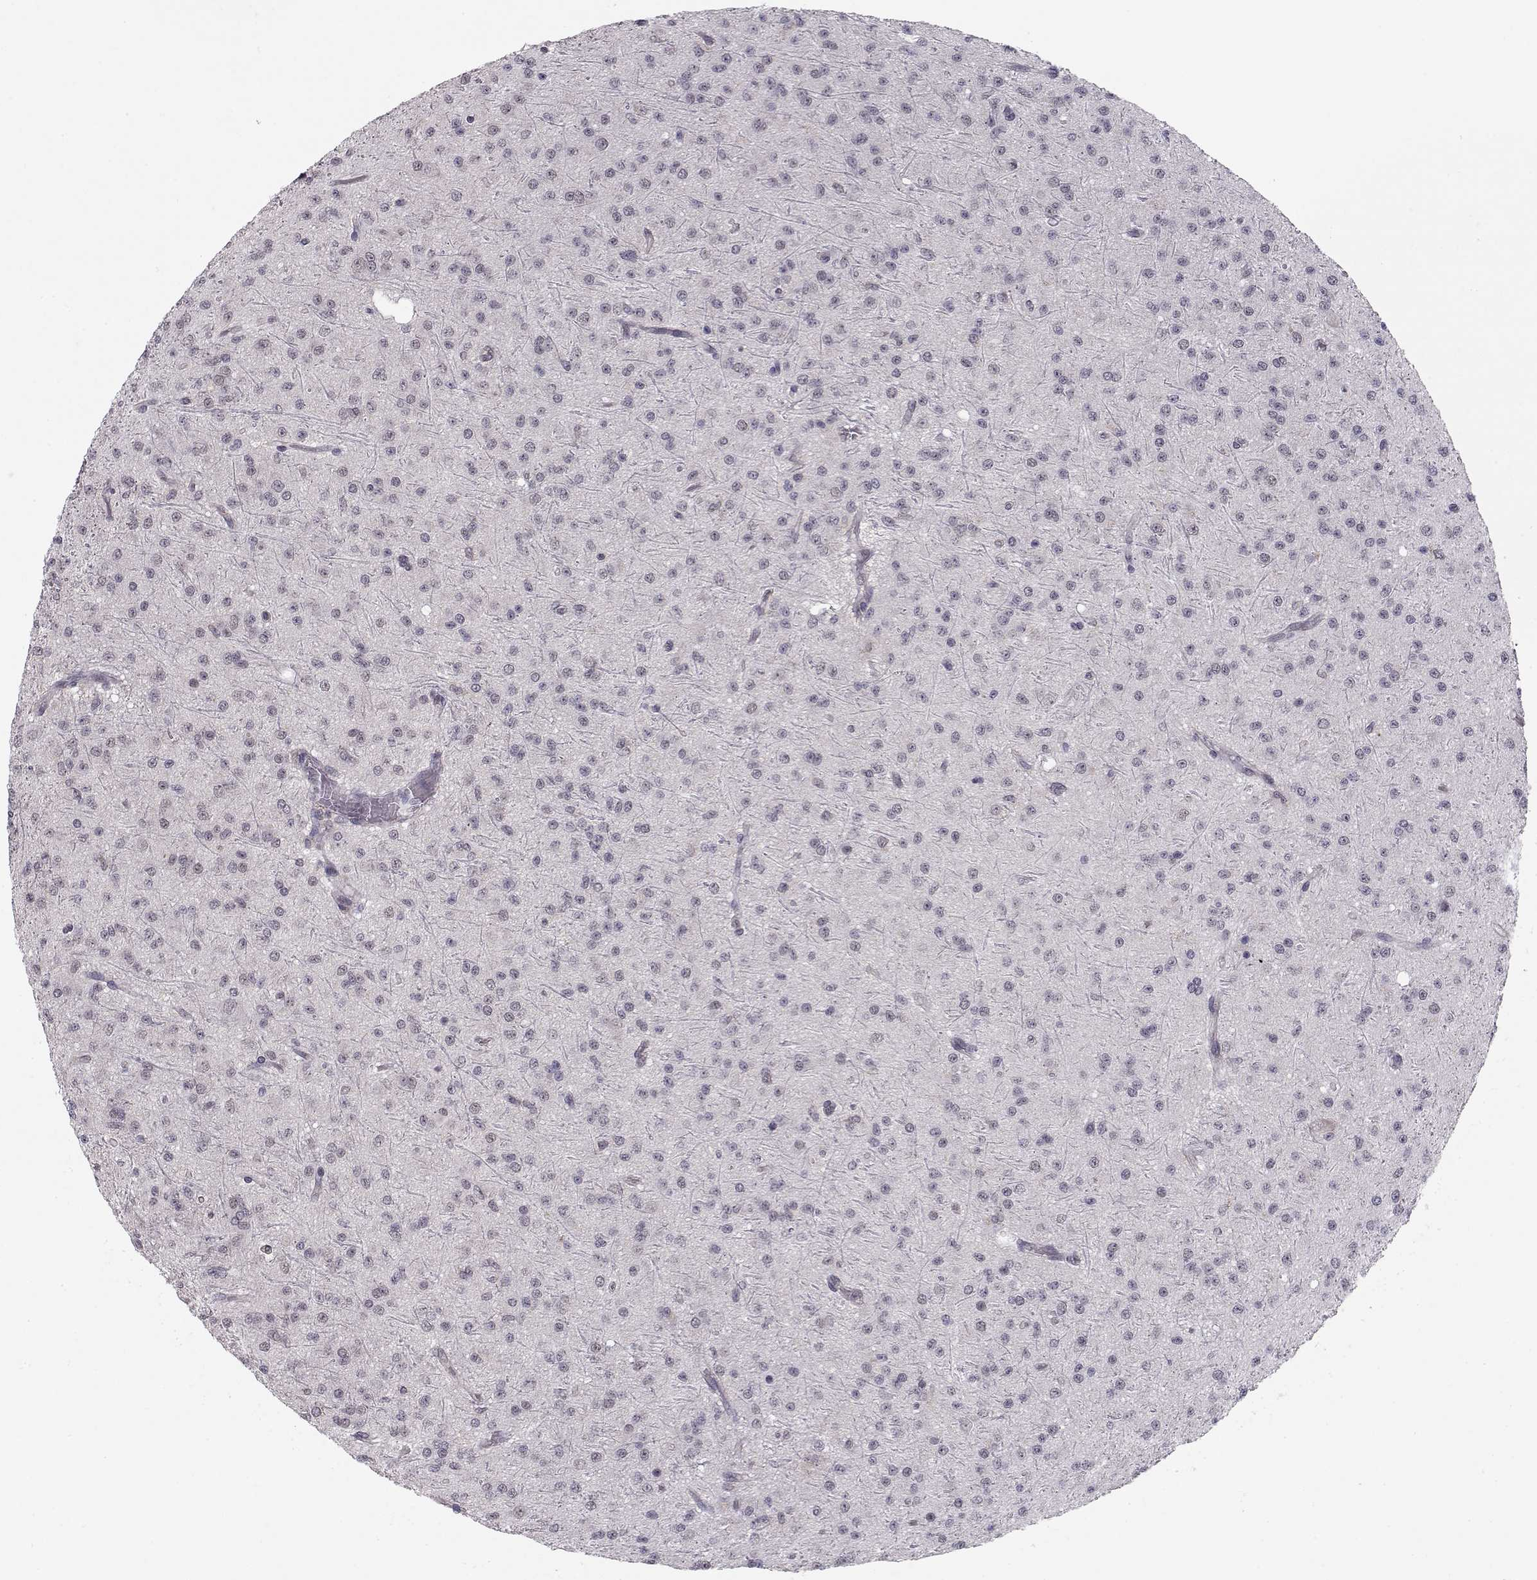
{"staining": {"intensity": "negative", "quantity": "none", "location": "none"}, "tissue": "glioma", "cell_type": "Tumor cells", "image_type": "cancer", "snomed": [{"axis": "morphology", "description": "Glioma, malignant, Low grade"}, {"axis": "topography", "description": "Brain"}], "caption": "The image displays no significant expression in tumor cells of glioma. Brightfield microscopy of immunohistochemistry (IHC) stained with DAB (3,3'-diaminobenzidine) (brown) and hematoxylin (blue), captured at high magnification.", "gene": "KIF13B", "patient": {"sex": "male", "age": 27}}